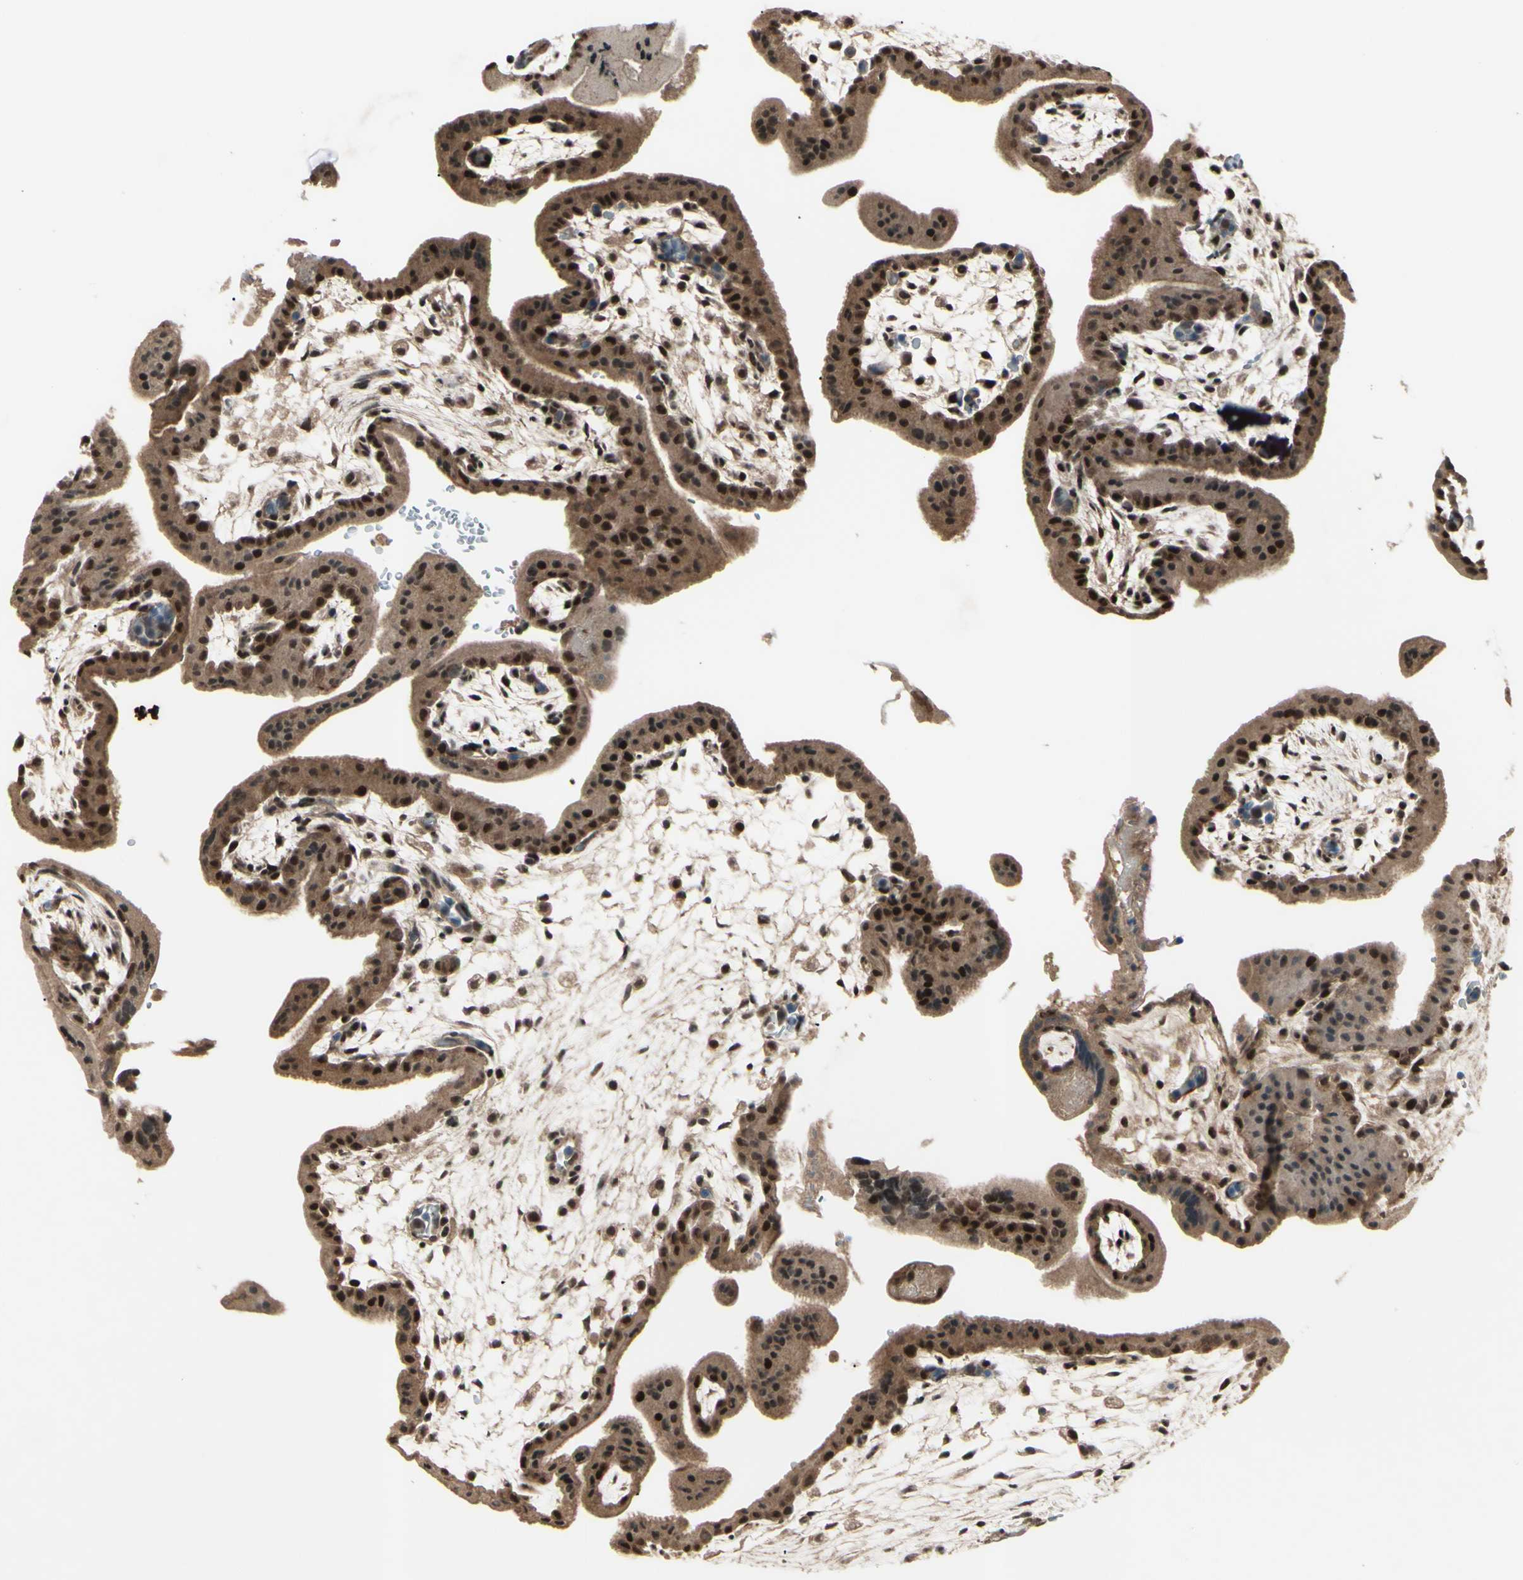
{"staining": {"intensity": "strong", "quantity": ">75%", "location": "nuclear"}, "tissue": "placenta", "cell_type": "Decidual cells", "image_type": "normal", "snomed": [{"axis": "morphology", "description": "Normal tissue, NOS"}, {"axis": "topography", "description": "Placenta"}], "caption": "This photomicrograph demonstrates IHC staining of normal human placenta, with high strong nuclear staining in about >75% of decidual cells.", "gene": "MLF2", "patient": {"sex": "female", "age": 35}}